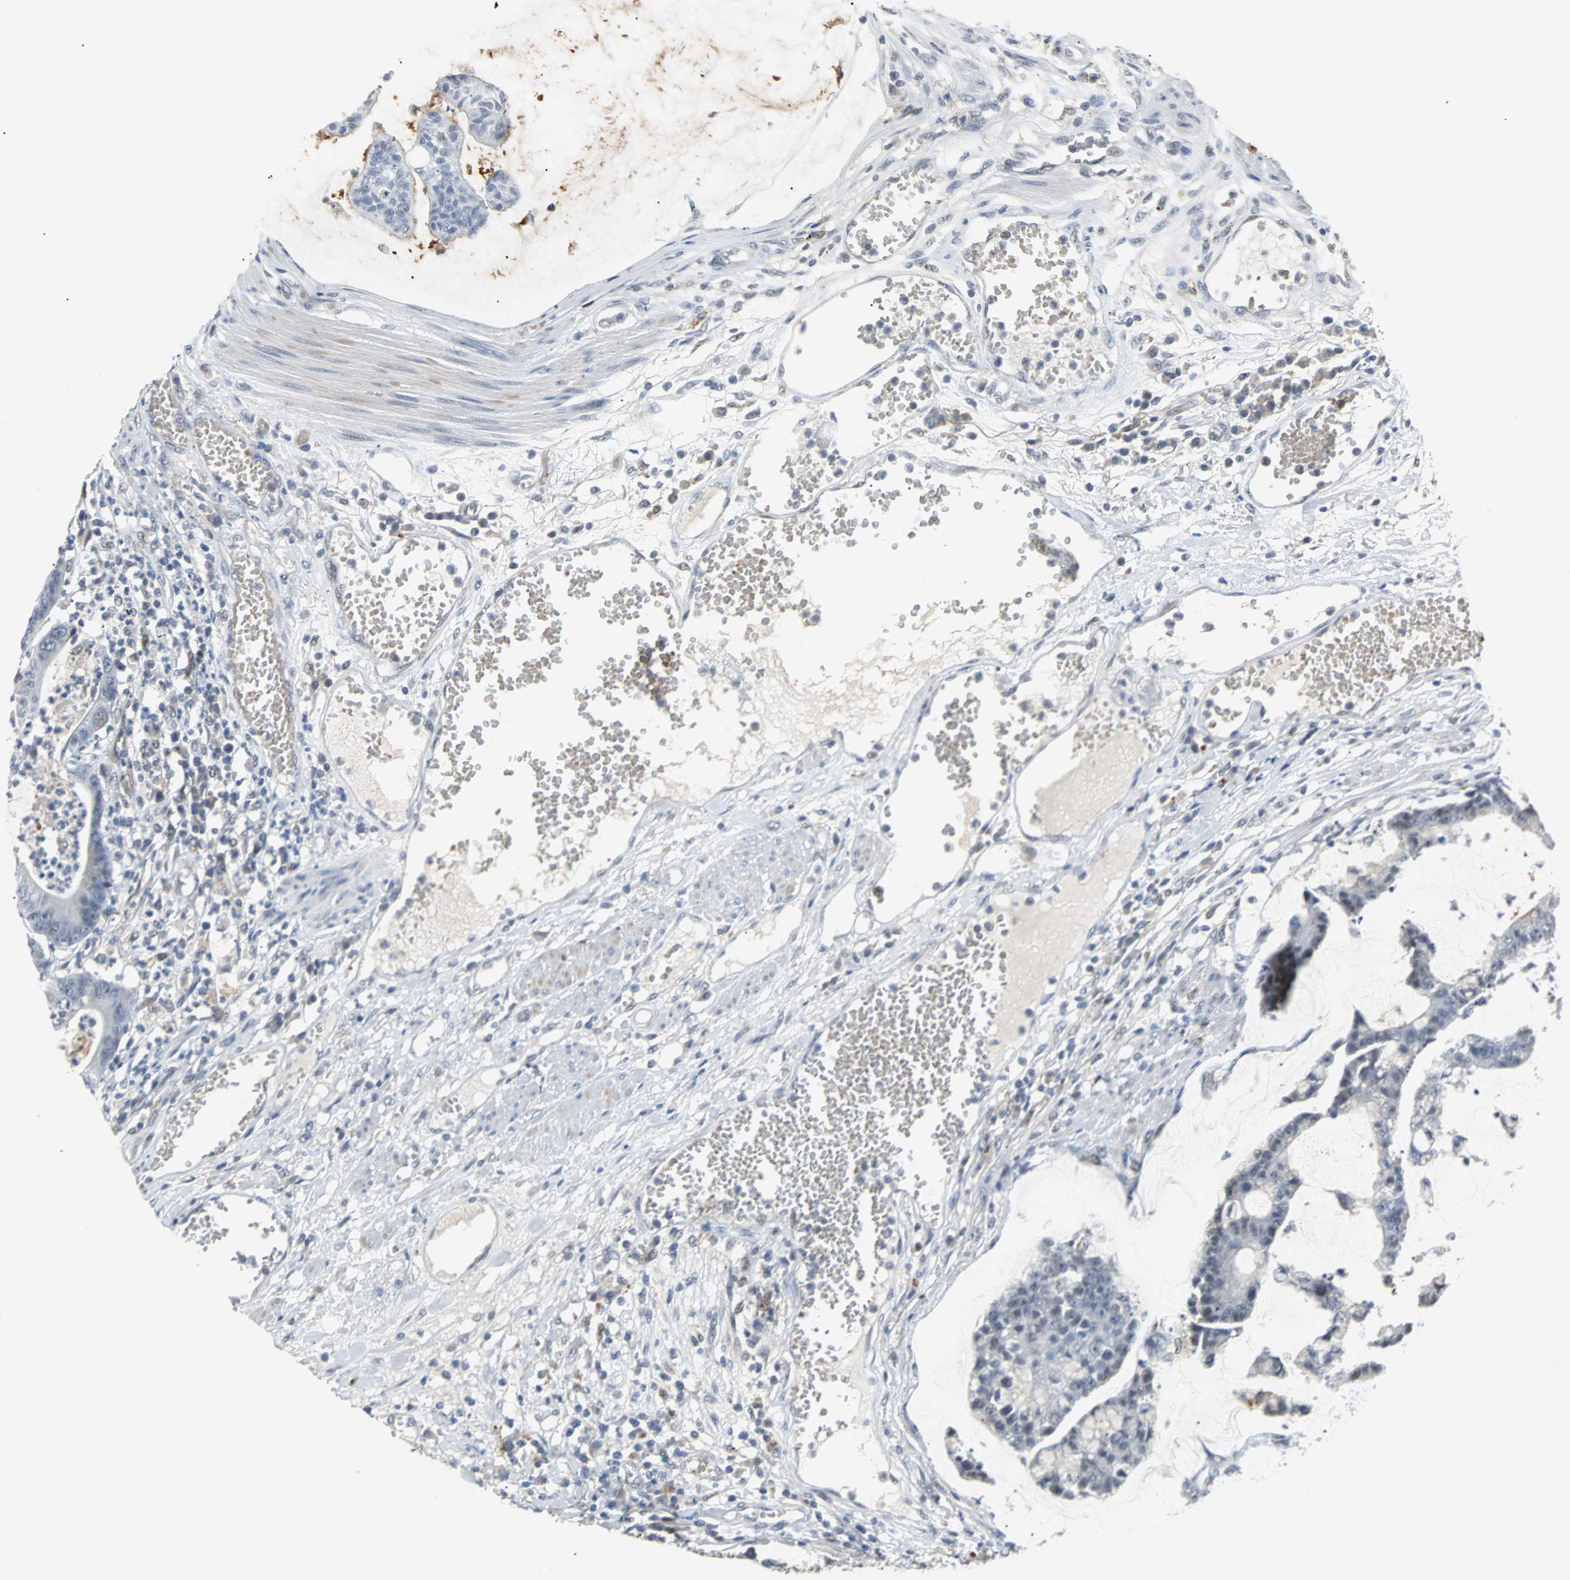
{"staining": {"intensity": "negative", "quantity": "none", "location": "none"}, "tissue": "colorectal cancer", "cell_type": "Tumor cells", "image_type": "cancer", "snomed": [{"axis": "morphology", "description": "Adenocarcinoma, NOS"}, {"axis": "topography", "description": "Colon"}], "caption": "Protein analysis of colorectal cancer (adenocarcinoma) shows no significant positivity in tumor cells.", "gene": "HLX", "patient": {"sex": "female", "age": 84}}